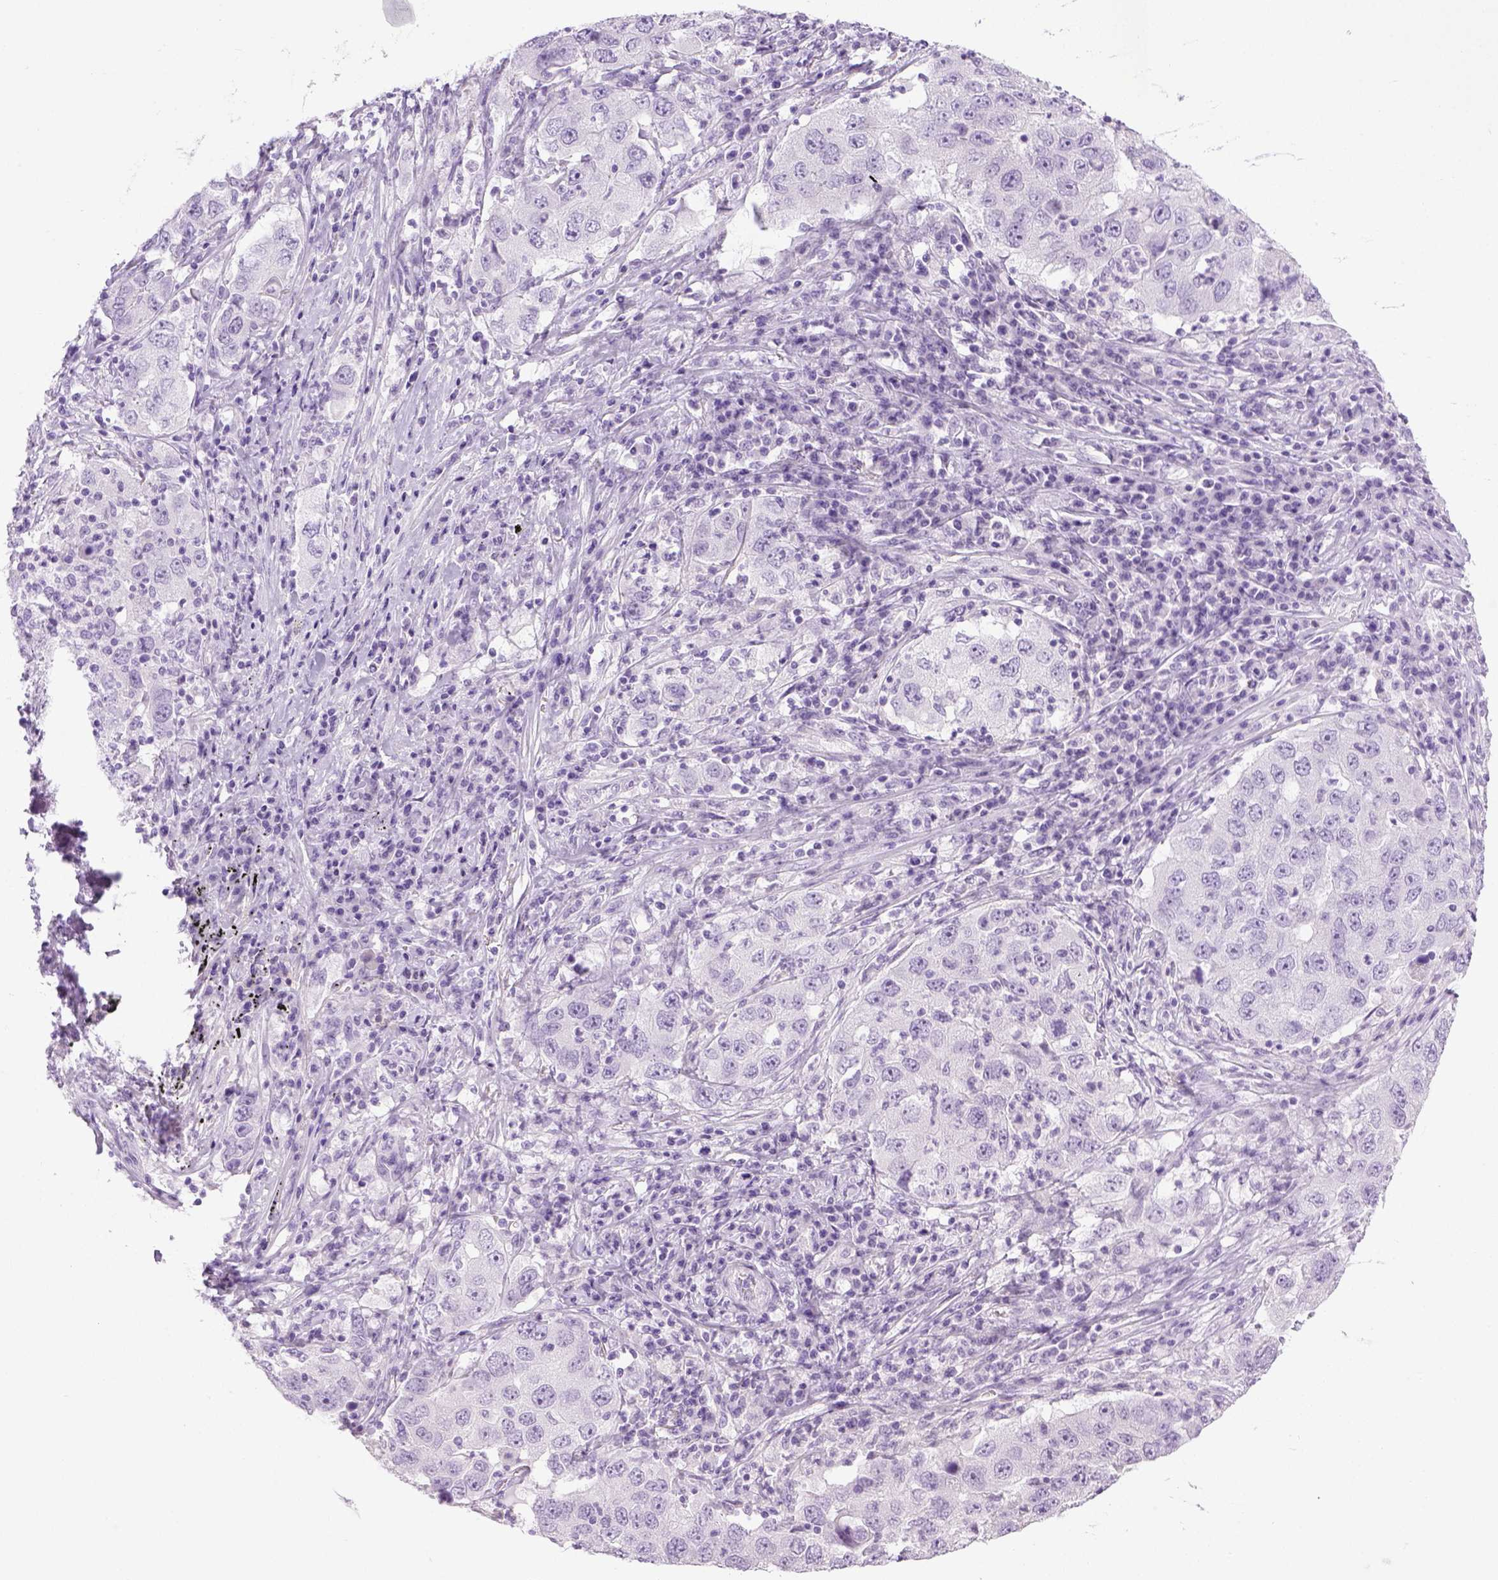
{"staining": {"intensity": "negative", "quantity": "none", "location": "none"}, "tissue": "lung cancer", "cell_type": "Tumor cells", "image_type": "cancer", "snomed": [{"axis": "morphology", "description": "Adenocarcinoma, NOS"}, {"axis": "topography", "description": "Lung"}], "caption": "Immunohistochemistry image of lung cancer (adenocarcinoma) stained for a protein (brown), which shows no positivity in tumor cells.", "gene": "LGSN", "patient": {"sex": "male", "age": 73}}